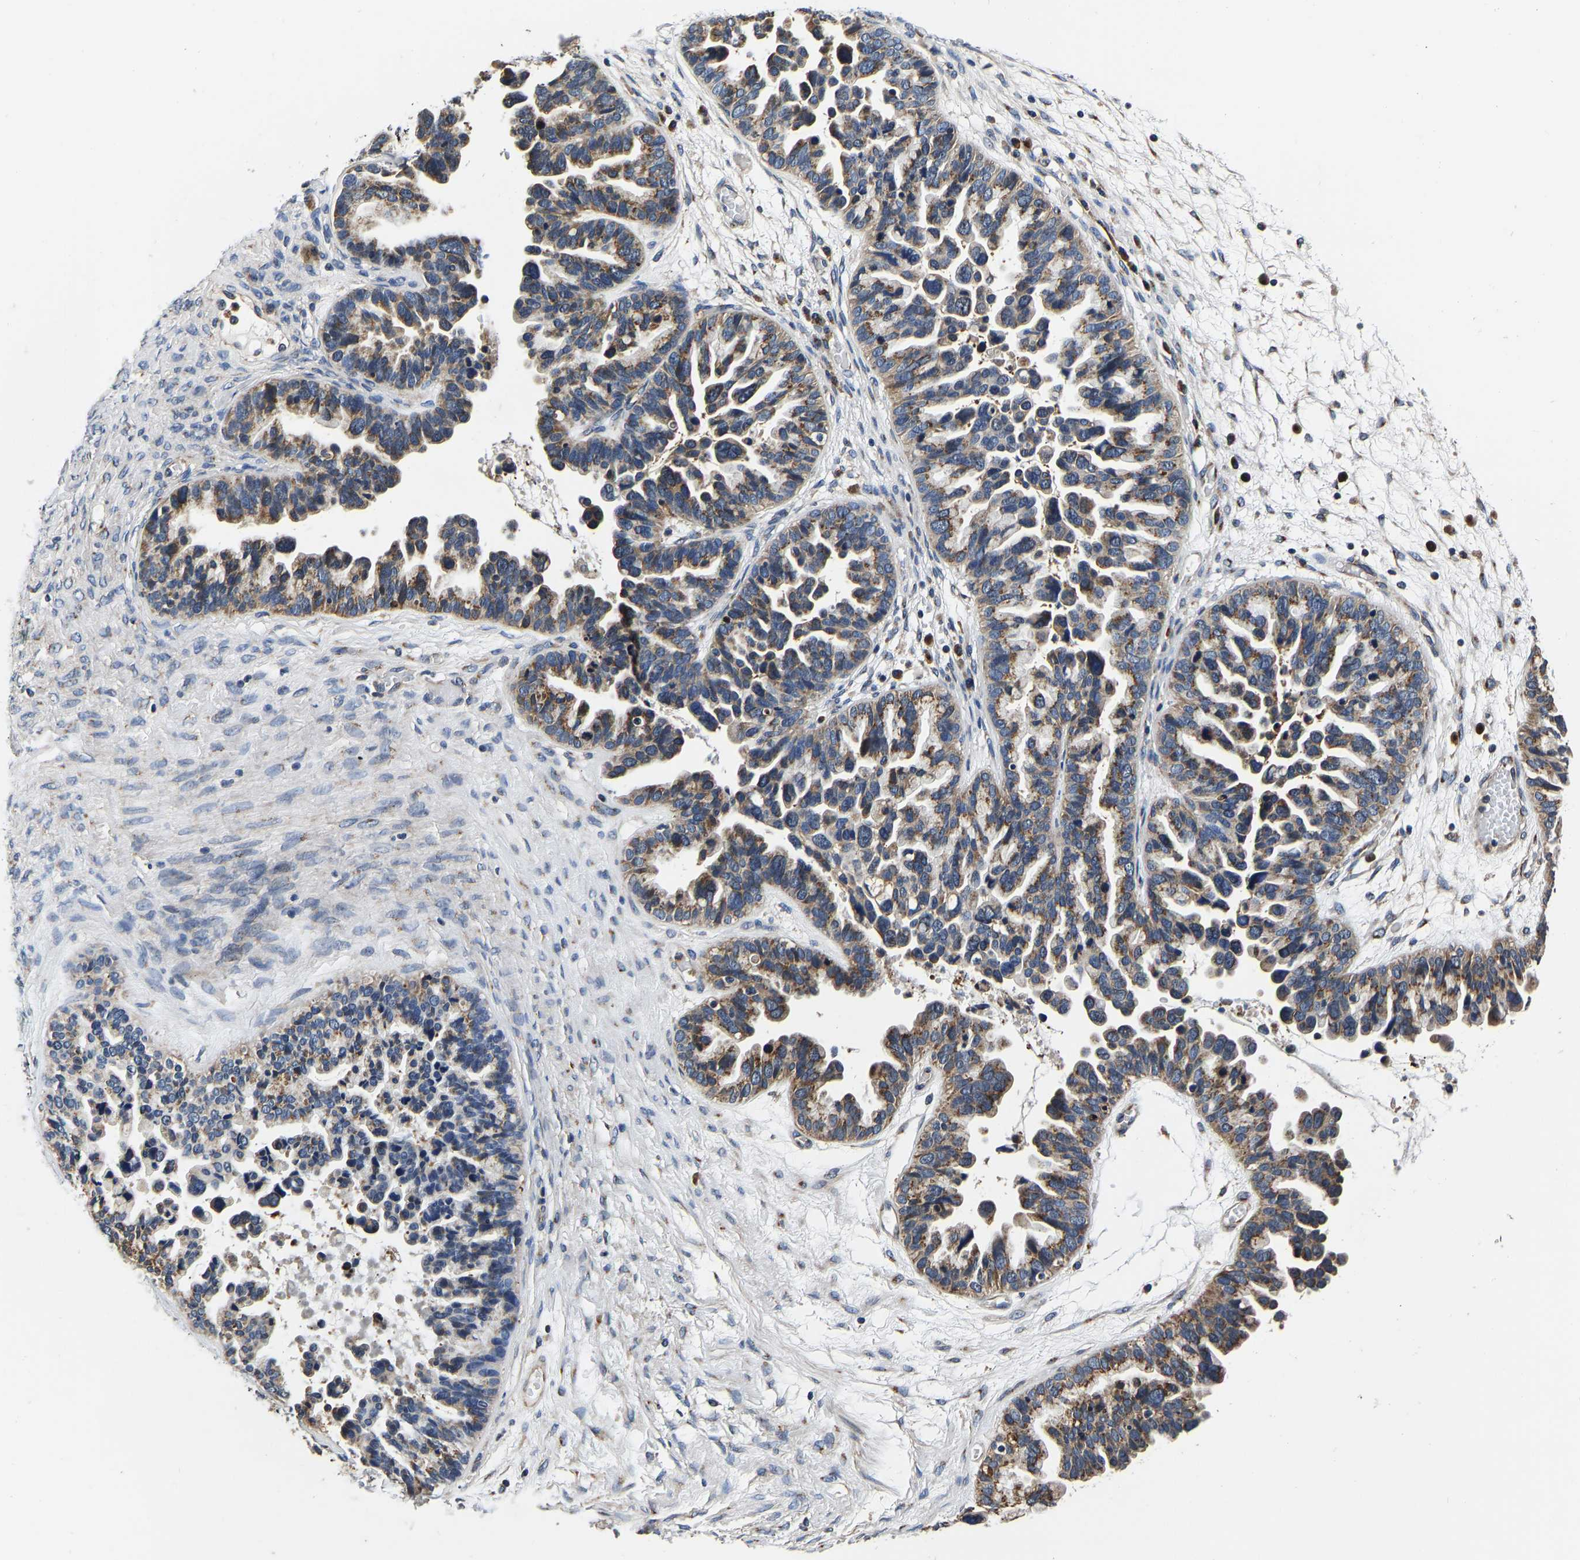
{"staining": {"intensity": "moderate", "quantity": ">75%", "location": "cytoplasmic/membranous"}, "tissue": "ovarian cancer", "cell_type": "Tumor cells", "image_type": "cancer", "snomed": [{"axis": "morphology", "description": "Cystadenocarcinoma, serous, NOS"}, {"axis": "topography", "description": "Ovary"}], "caption": "Human ovarian cancer (serous cystadenocarcinoma) stained with a protein marker reveals moderate staining in tumor cells.", "gene": "RABAC1", "patient": {"sex": "female", "age": 56}}